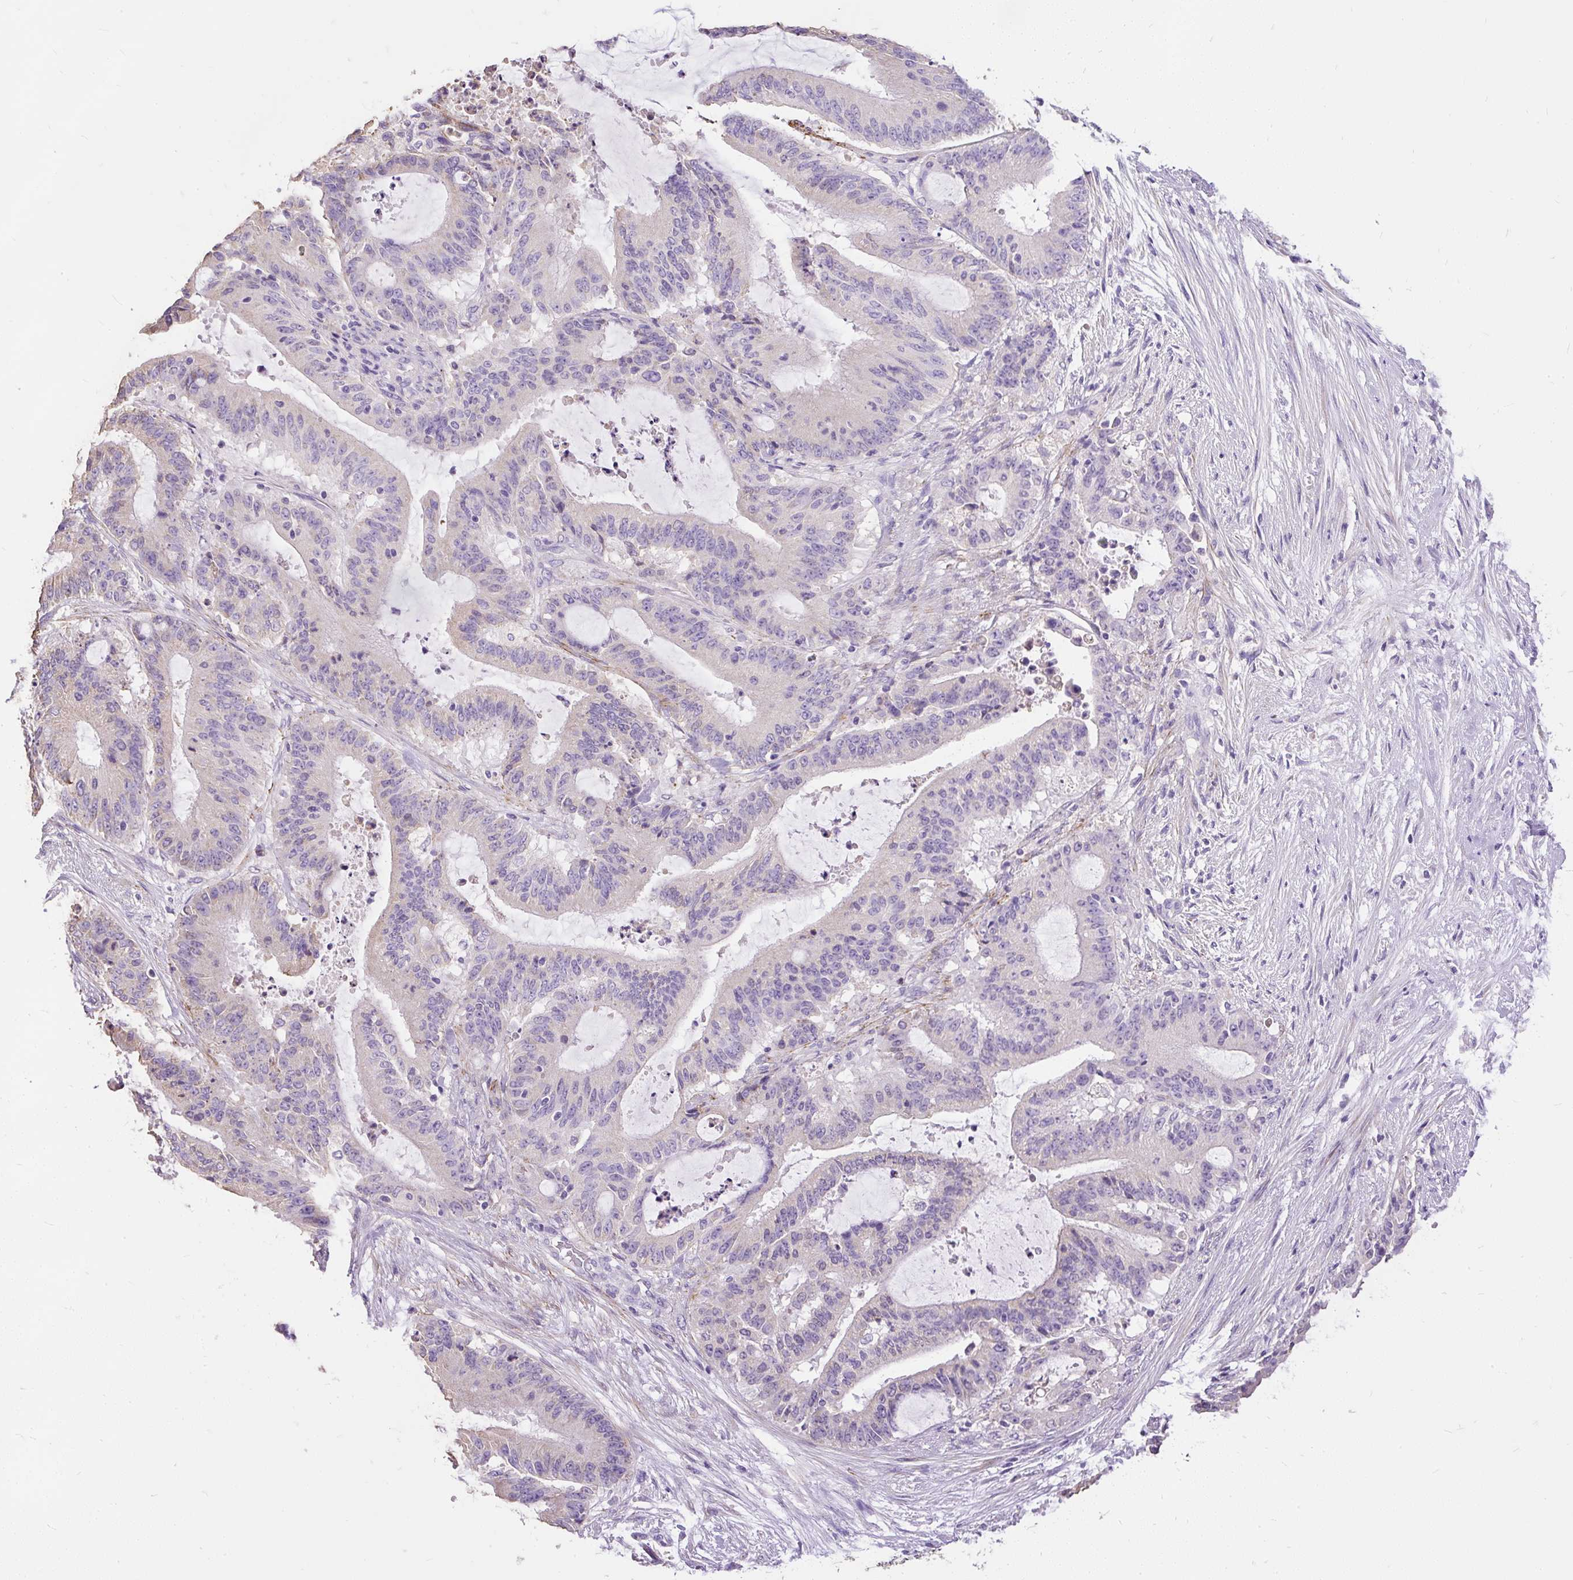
{"staining": {"intensity": "negative", "quantity": "none", "location": "none"}, "tissue": "liver cancer", "cell_type": "Tumor cells", "image_type": "cancer", "snomed": [{"axis": "morphology", "description": "Normal tissue, NOS"}, {"axis": "morphology", "description": "Cholangiocarcinoma"}, {"axis": "topography", "description": "Liver"}, {"axis": "topography", "description": "Peripheral nerve tissue"}], "caption": "Immunohistochemistry (IHC) photomicrograph of human liver cholangiocarcinoma stained for a protein (brown), which displays no positivity in tumor cells.", "gene": "GBX1", "patient": {"sex": "female", "age": 73}}